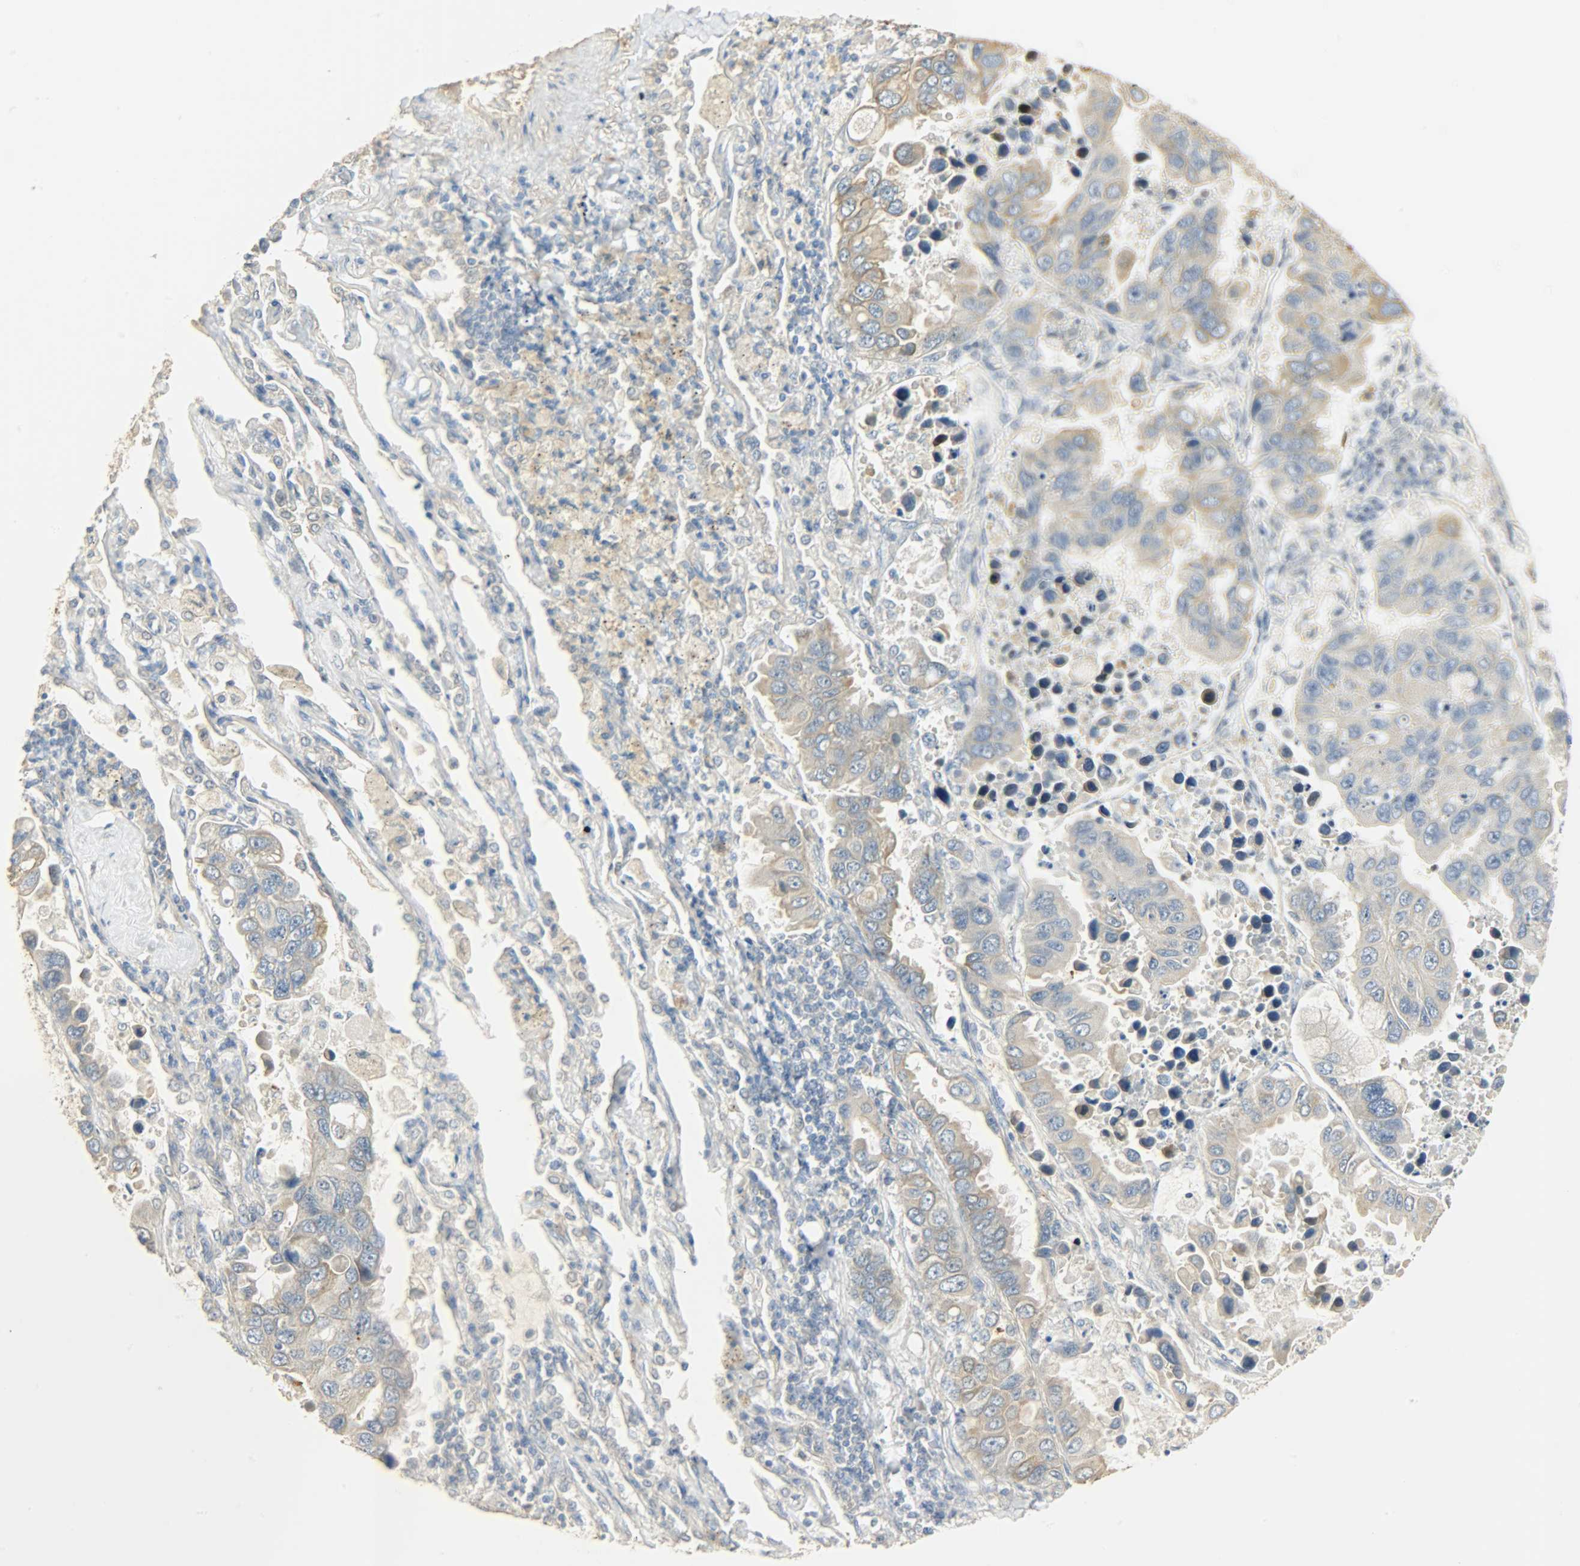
{"staining": {"intensity": "moderate", "quantity": ">75%", "location": "cytoplasmic/membranous"}, "tissue": "lung cancer", "cell_type": "Tumor cells", "image_type": "cancer", "snomed": [{"axis": "morphology", "description": "Adenocarcinoma, NOS"}, {"axis": "topography", "description": "Lung"}], "caption": "A brown stain shows moderate cytoplasmic/membranous expression of a protein in lung cancer (adenocarcinoma) tumor cells. The protein of interest is shown in brown color, while the nuclei are stained blue.", "gene": "USP13", "patient": {"sex": "male", "age": 64}}